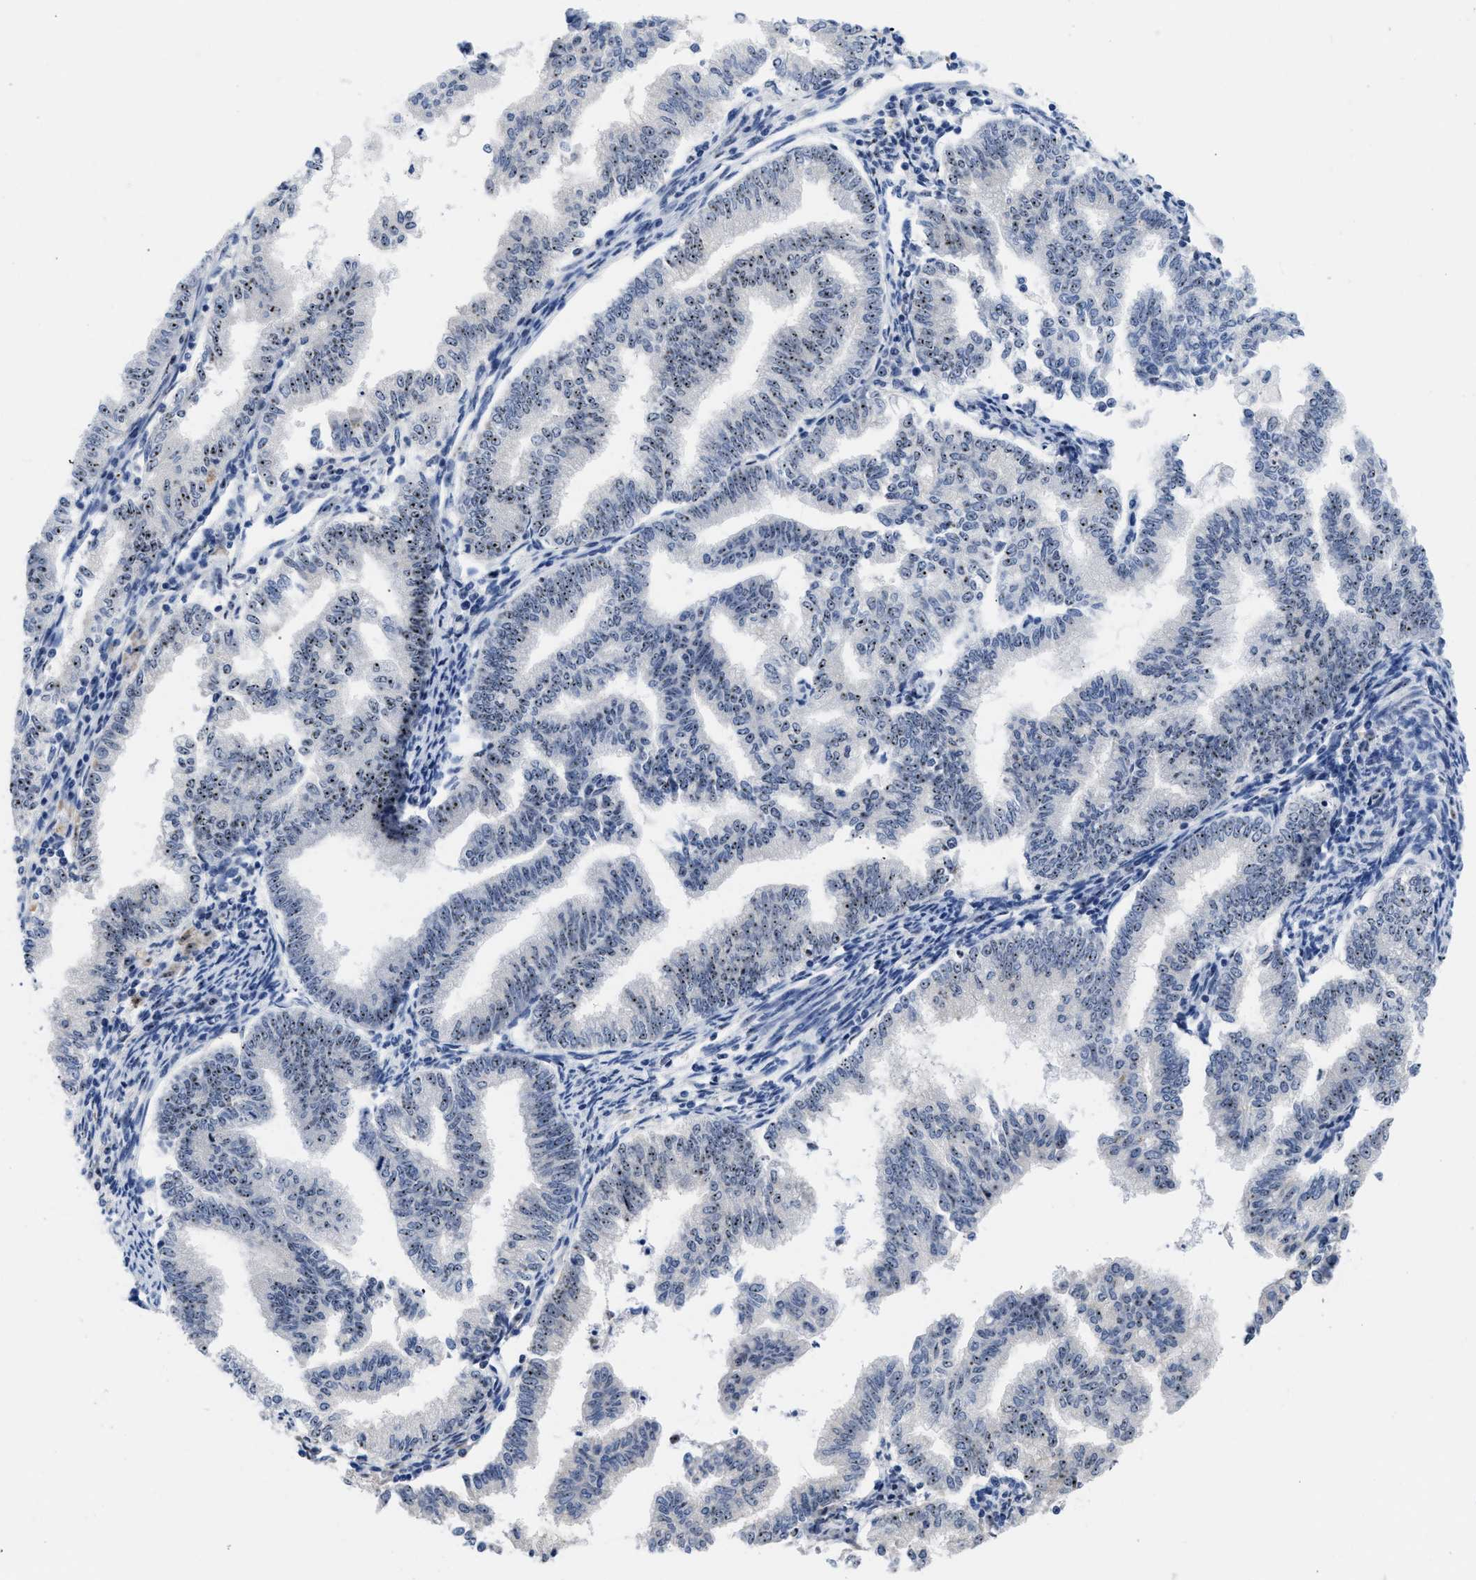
{"staining": {"intensity": "moderate", "quantity": ">75%", "location": "nuclear"}, "tissue": "endometrial cancer", "cell_type": "Tumor cells", "image_type": "cancer", "snomed": [{"axis": "morphology", "description": "Polyp, NOS"}, {"axis": "morphology", "description": "Adenocarcinoma, NOS"}, {"axis": "morphology", "description": "Adenoma, NOS"}, {"axis": "topography", "description": "Endometrium"}], "caption": "Human endometrial cancer stained with a protein marker demonstrates moderate staining in tumor cells.", "gene": "NOP58", "patient": {"sex": "female", "age": 79}}